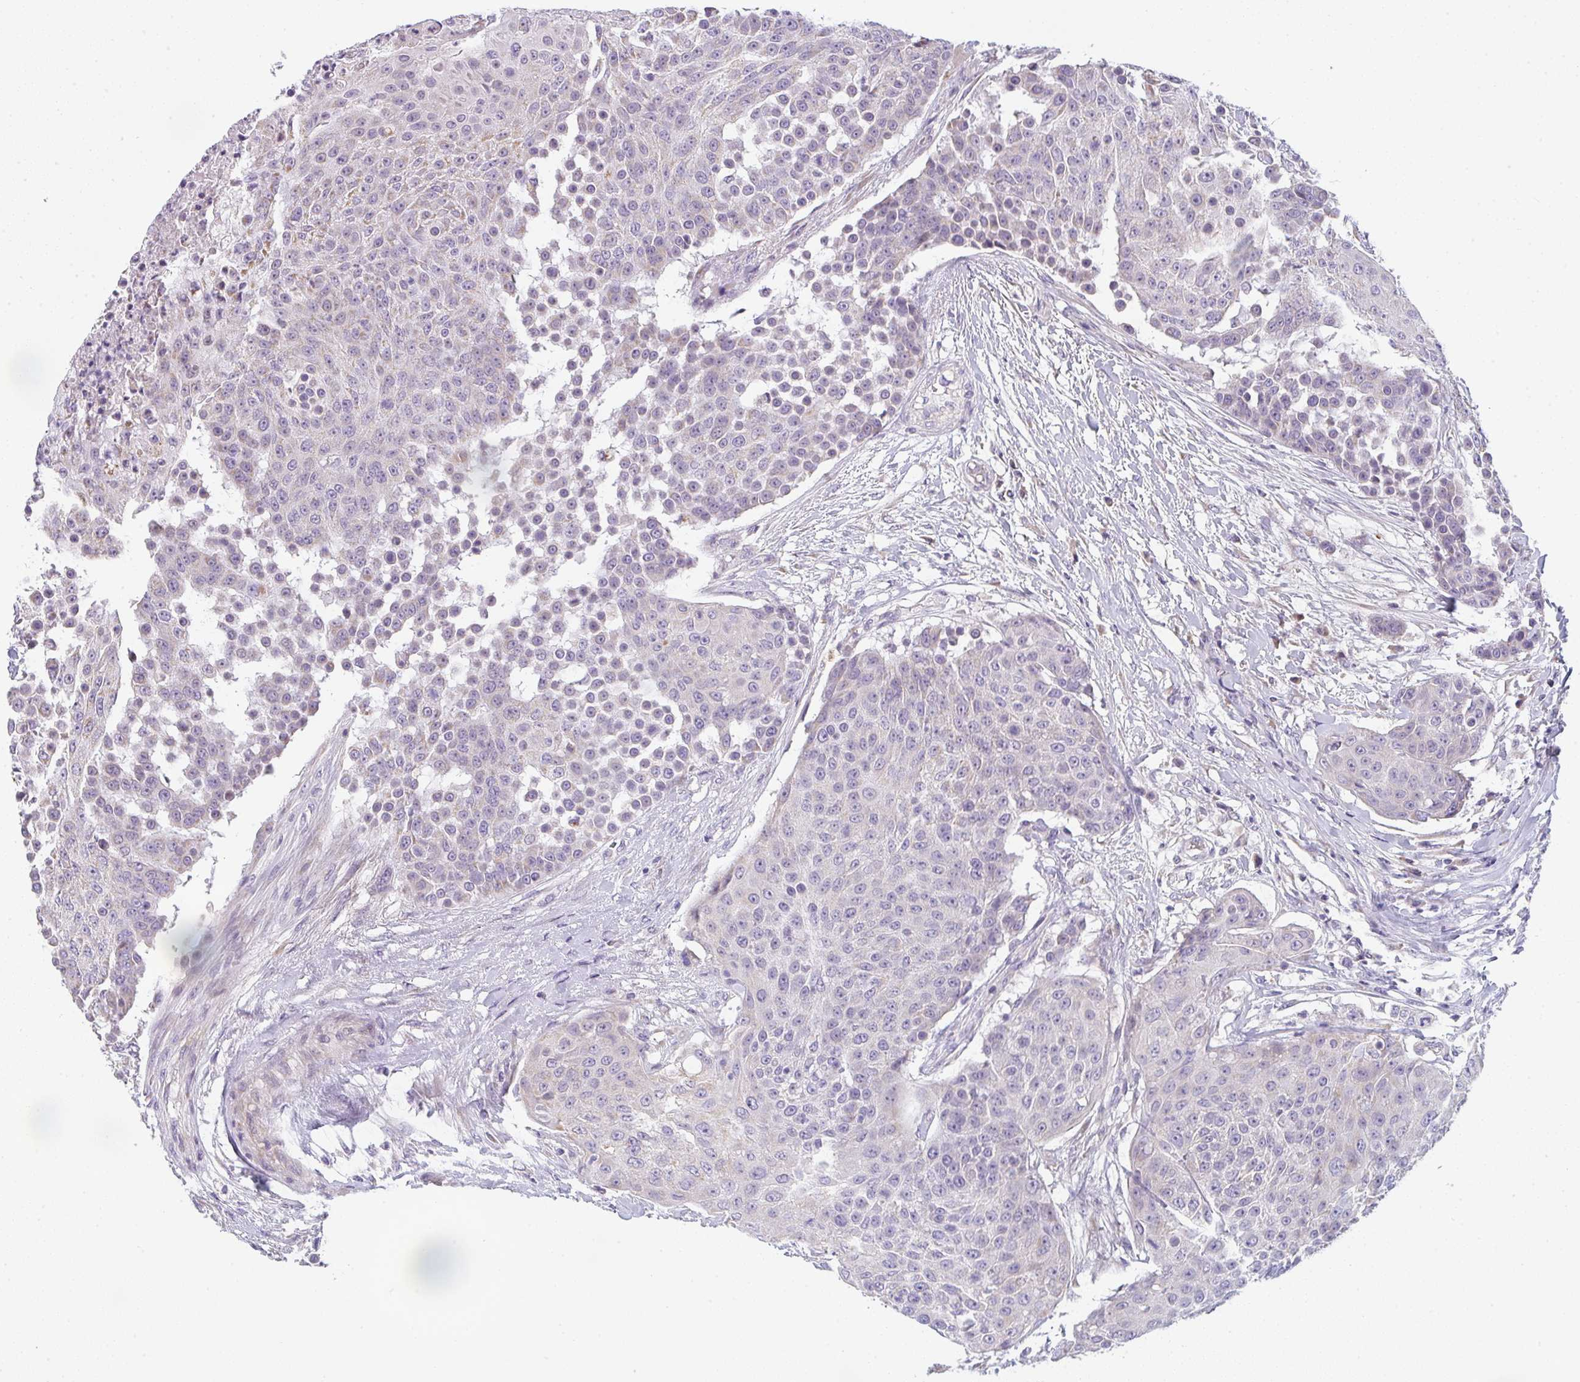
{"staining": {"intensity": "moderate", "quantity": "25%-75%", "location": "cytoplasmic/membranous"}, "tissue": "urothelial cancer", "cell_type": "Tumor cells", "image_type": "cancer", "snomed": [{"axis": "morphology", "description": "Urothelial carcinoma, High grade"}, {"axis": "topography", "description": "Urinary bladder"}], "caption": "Immunohistochemical staining of human high-grade urothelial carcinoma reveals medium levels of moderate cytoplasmic/membranous staining in about 25%-75% of tumor cells. (DAB (3,3'-diaminobenzidine) = brown stain, brightfield microscopy at high magnification).", "gene": "CACNA1S", "patient": {"sex": "female", "age": 63}}